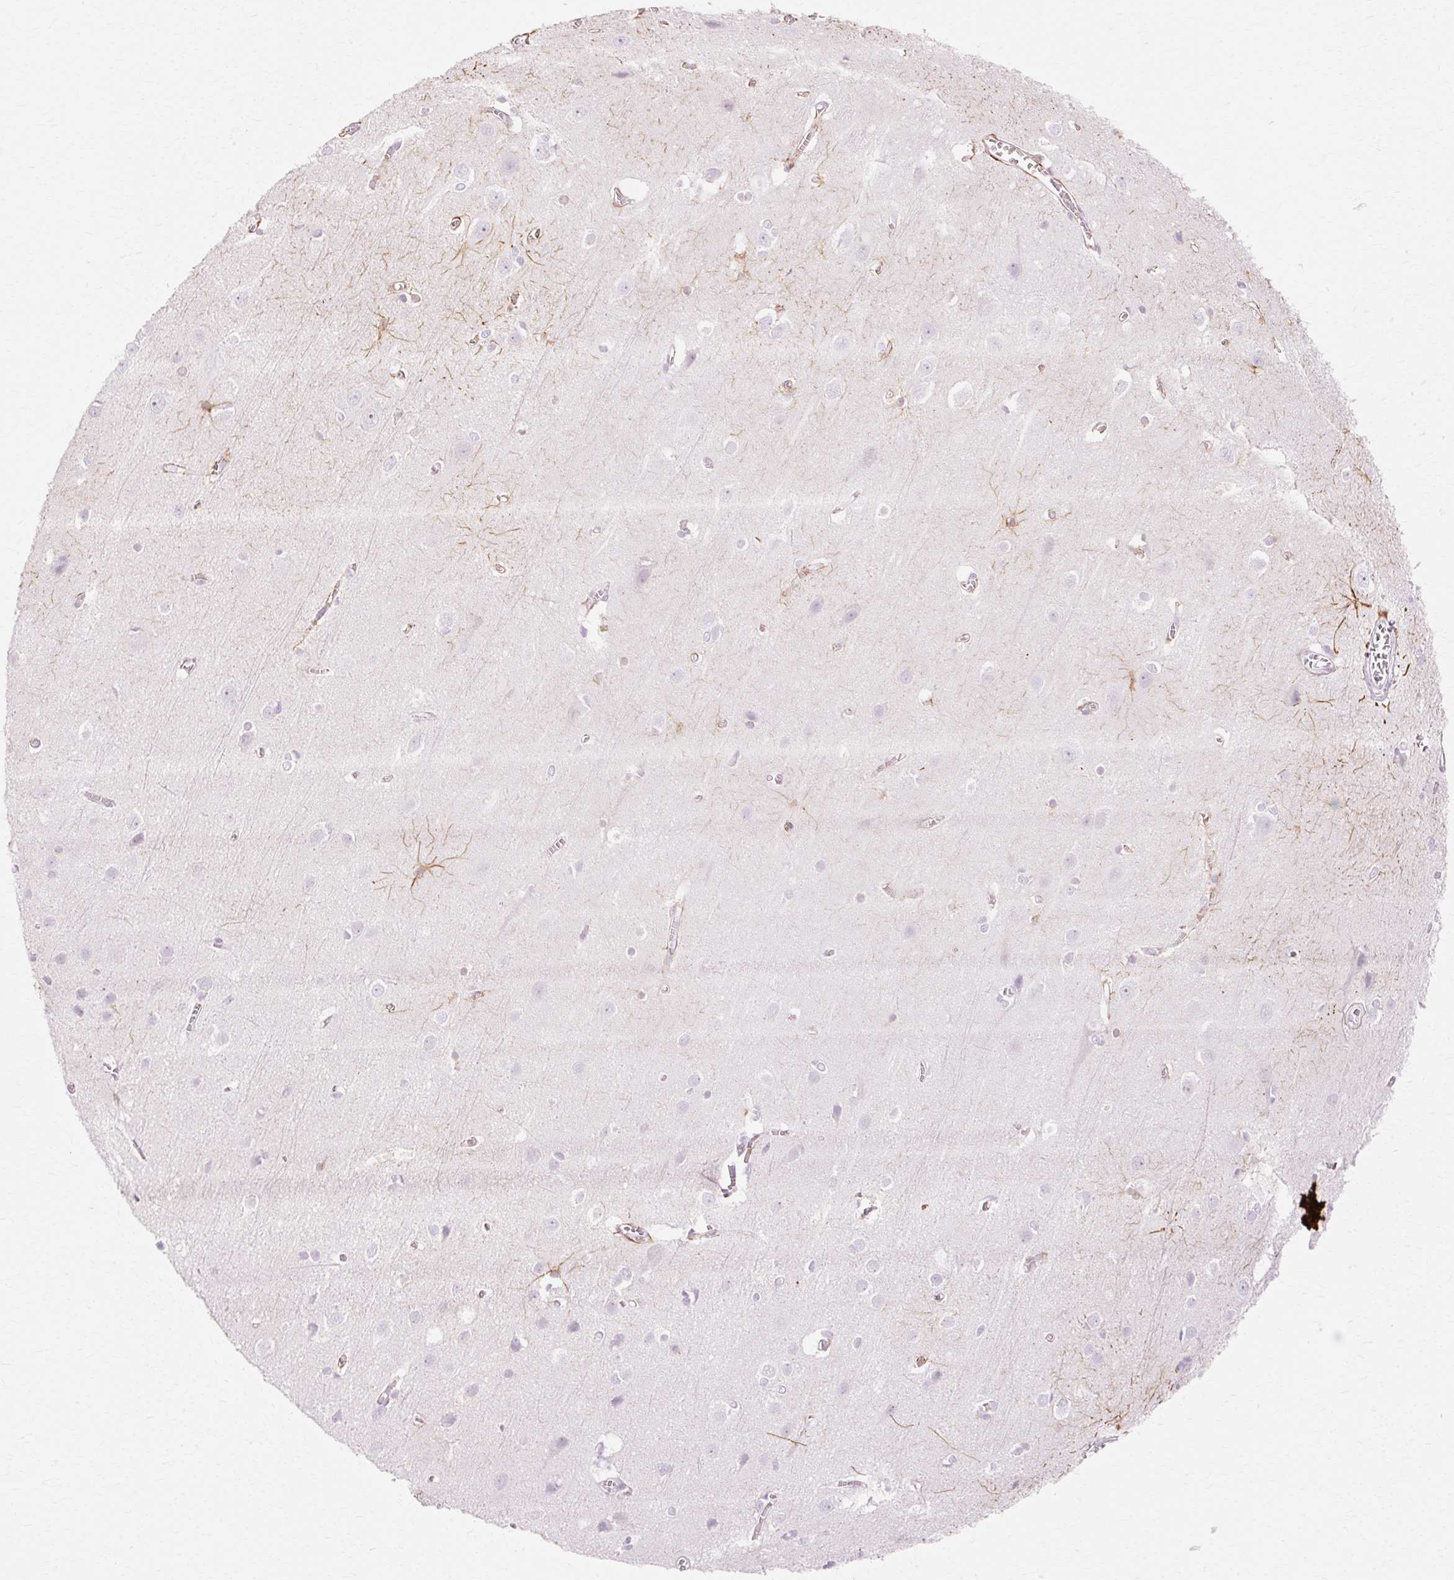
{"staining": {"intensity": "weak", "quantity": "<25%", "location": "cytoplasmic/membranous"}, "tissue": "cerebral cortex", "cell_type": "Endothelial cells", "image_type": "normal", "snomed": [{"axis": "morphology", "description": "Normal tissue, NOS"}, {"axis": "topography", "description": "Cerebral cortex"}], "caption": "Immunohistochemistry (IHC) histopathology image of normal human cerebral cortex stained for a protein (brown), which reveals no expression in endothelial cells.", "gene": "C3orf49", "patient": {"sex": "male", "age": 37}}